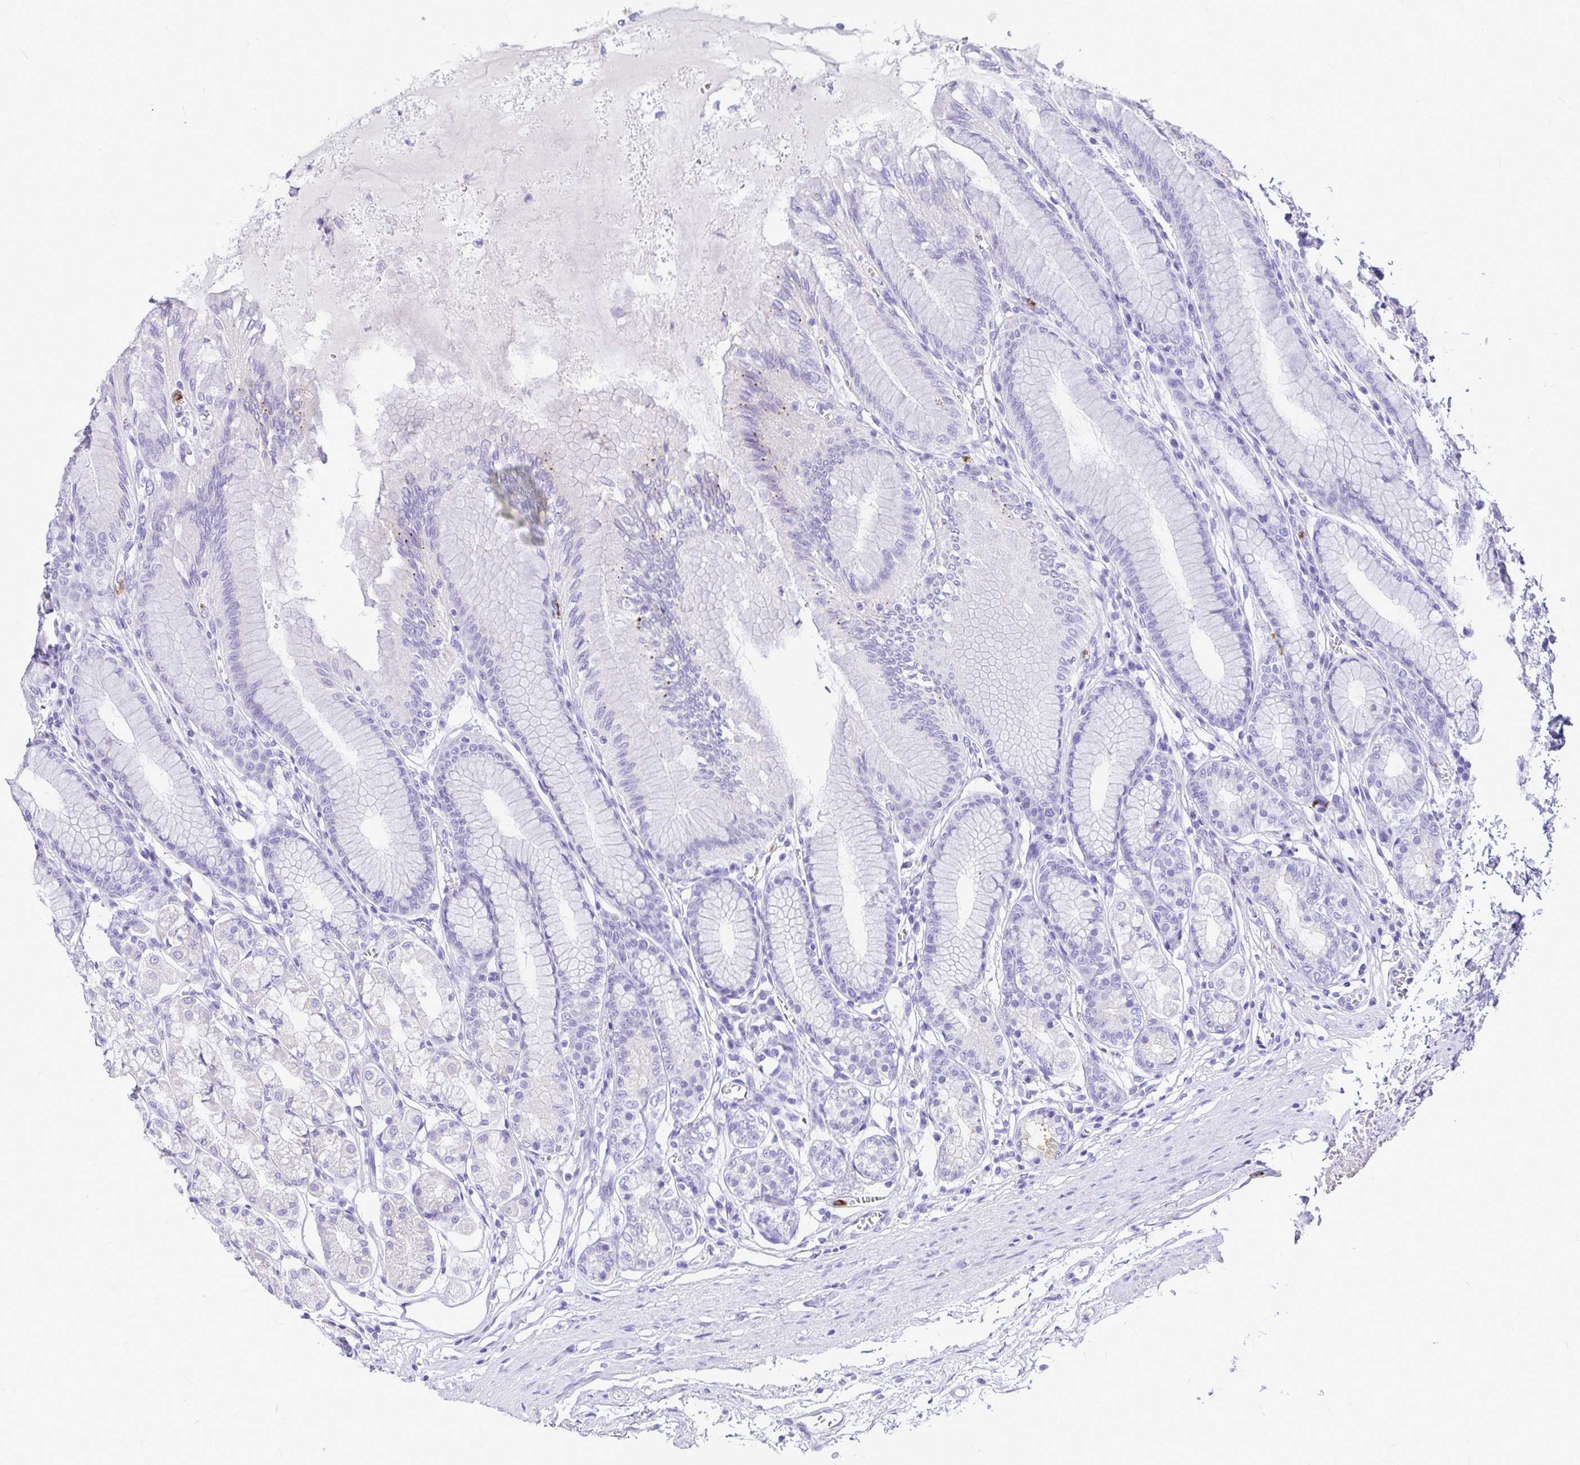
{"staining": {"intensity": "negative", "quantity": "none", "location": "none"}, "tissue": "stomach", "cell_type": "Glandular cells", "image_type": "normal", "snomed": [{"axis": "morphology", "description": "Normal tissue, NOS"}, {"axis": "topography", "description": "Stomach"}, {"axis": "topography", "description": "Stomach, lower"}], "caption": "Immunohistochemistry of benign human stomach displays no expression in glandular cells.", "gene": "CLEC1B", "patient": {"sex": "male", "age": 76}}